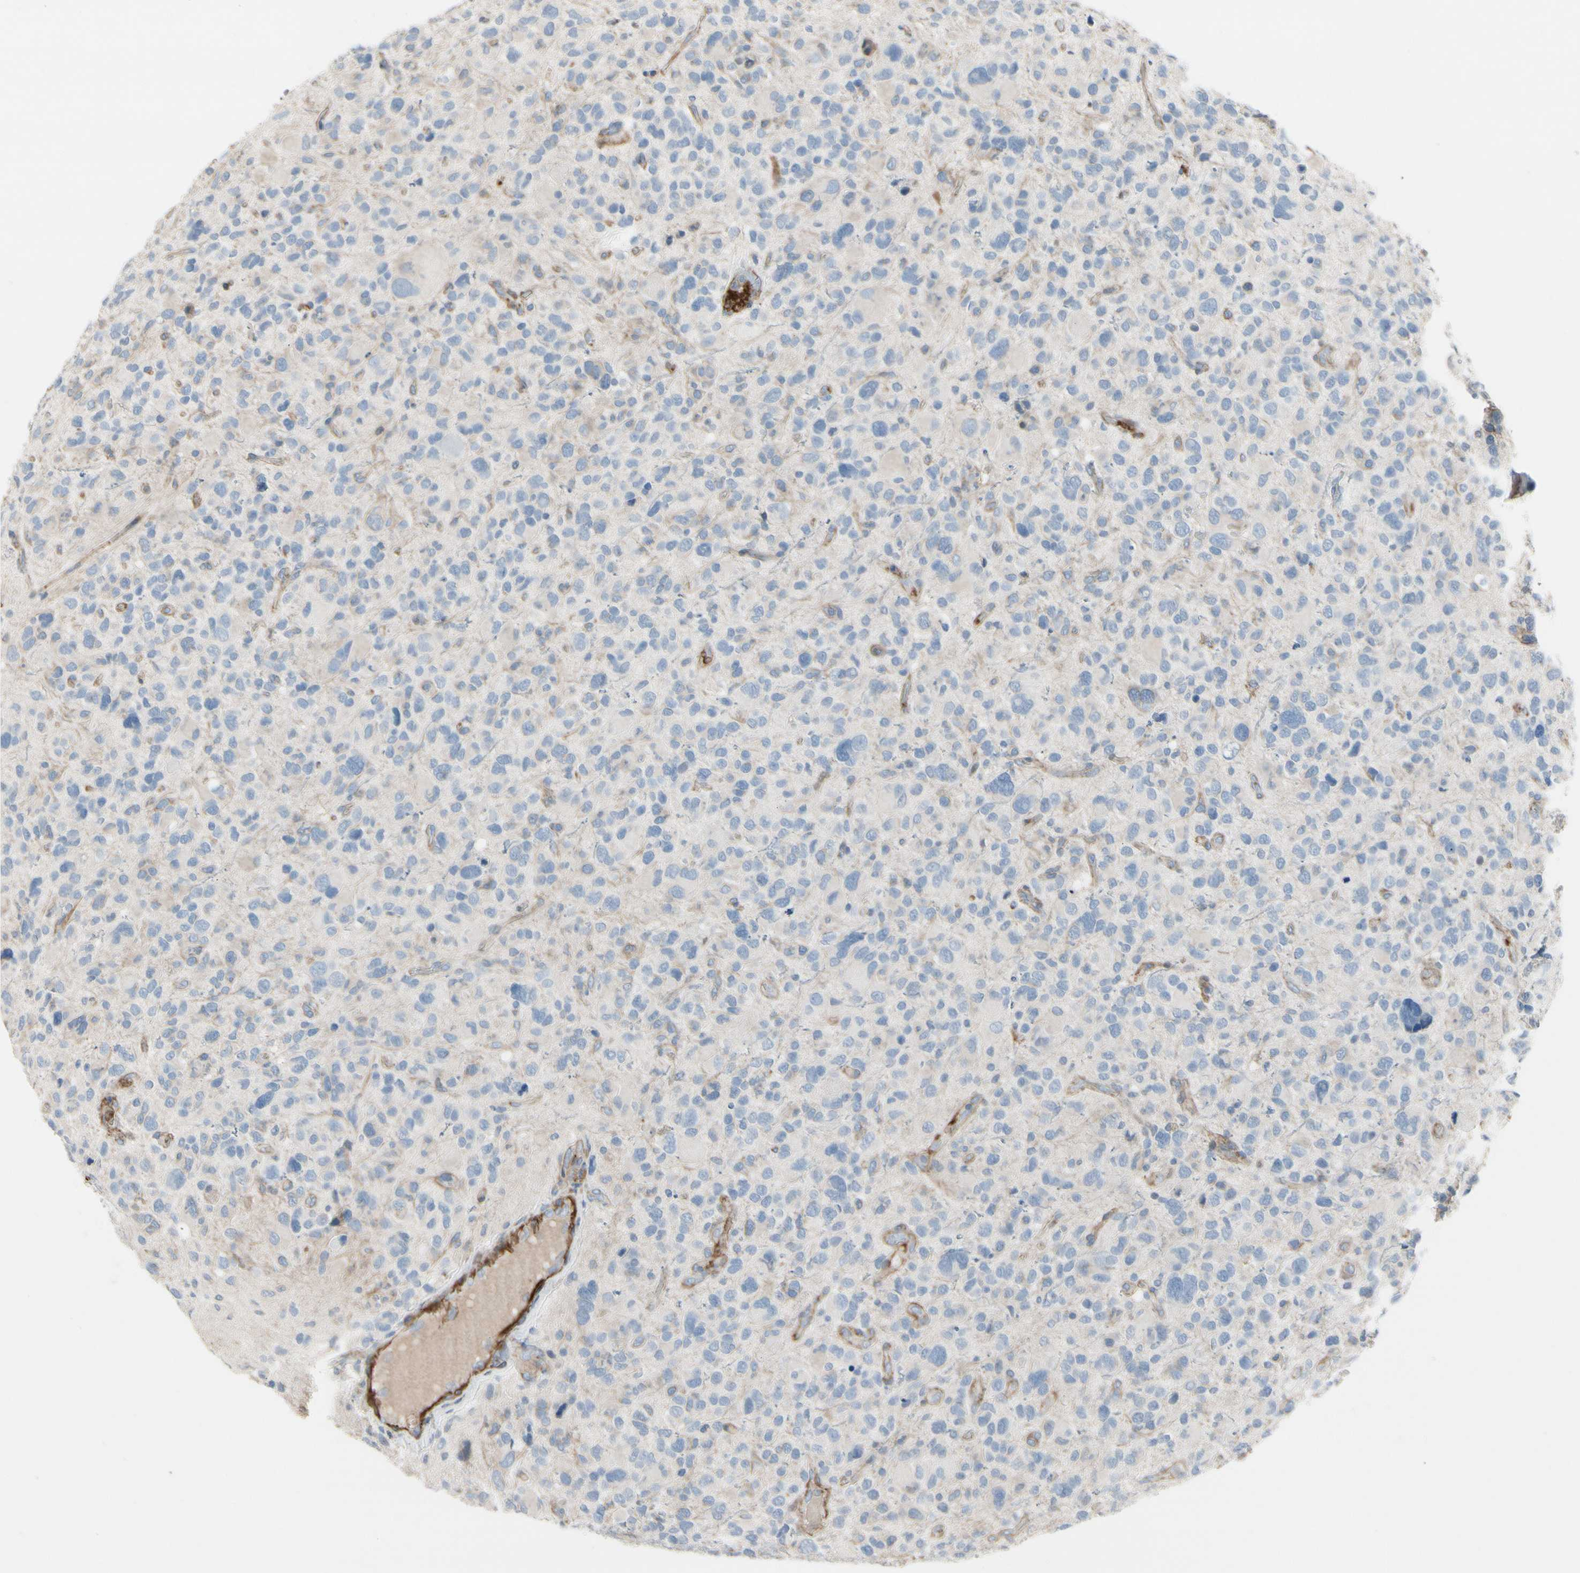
{"staining": {"intensity": "negative", "quantity": "none", "location": "none"}, "tissue": "glioma", "cell_type": "Tumor cells", "image_type": "cancer", "snomed": [{"axis": "morphology", "description": "Glioma, malignant, High grade"}, {"axis": "topography", "description": "Brain"}], "caption": "Protein analysis of high-grade glioma (malignant) demonstrates no significant expression in tumor cells.", "gene": "TPM1", "patient": {"sex": "male", "age": 48}}